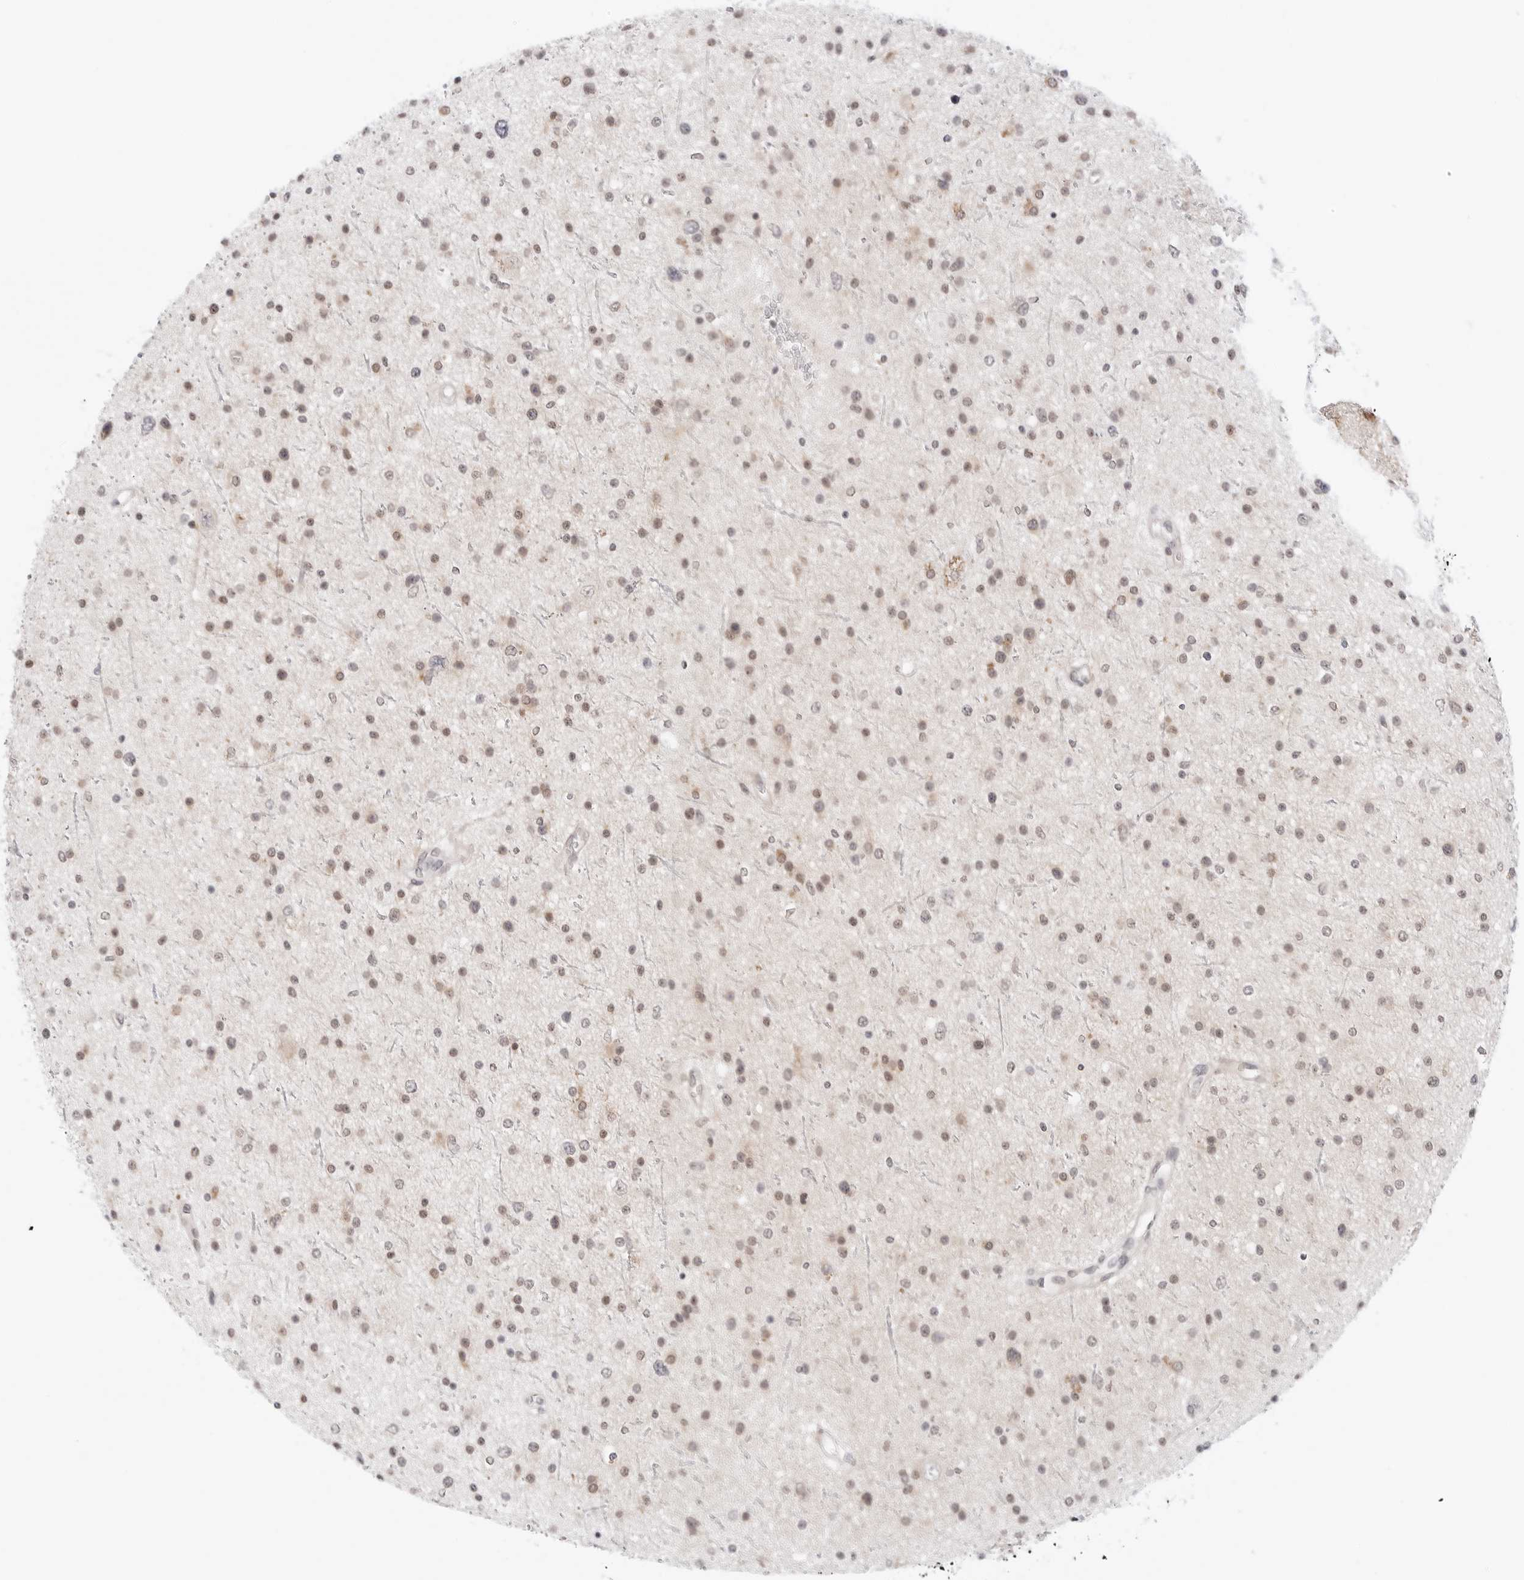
{"staining": {"intensity": "weak", "quantity": "25%-75%", "location": "nuclear"}, "tissue": "glioma", "cell_type": "Tumor cells", "image_type": "cancer", "snomed": [{"axis": "morphology", "description": "Glioma, malignant, Low grade"}, {"axis": "topography", "description": "Brain"}], "caption": "Protein expression by IHC reveals weak nuclear staining in about 25%-75% of tumor cells in malignant glioma (low-grade).", "gene": "NUDC", "patient": {"sex": "female", "age": 37}}